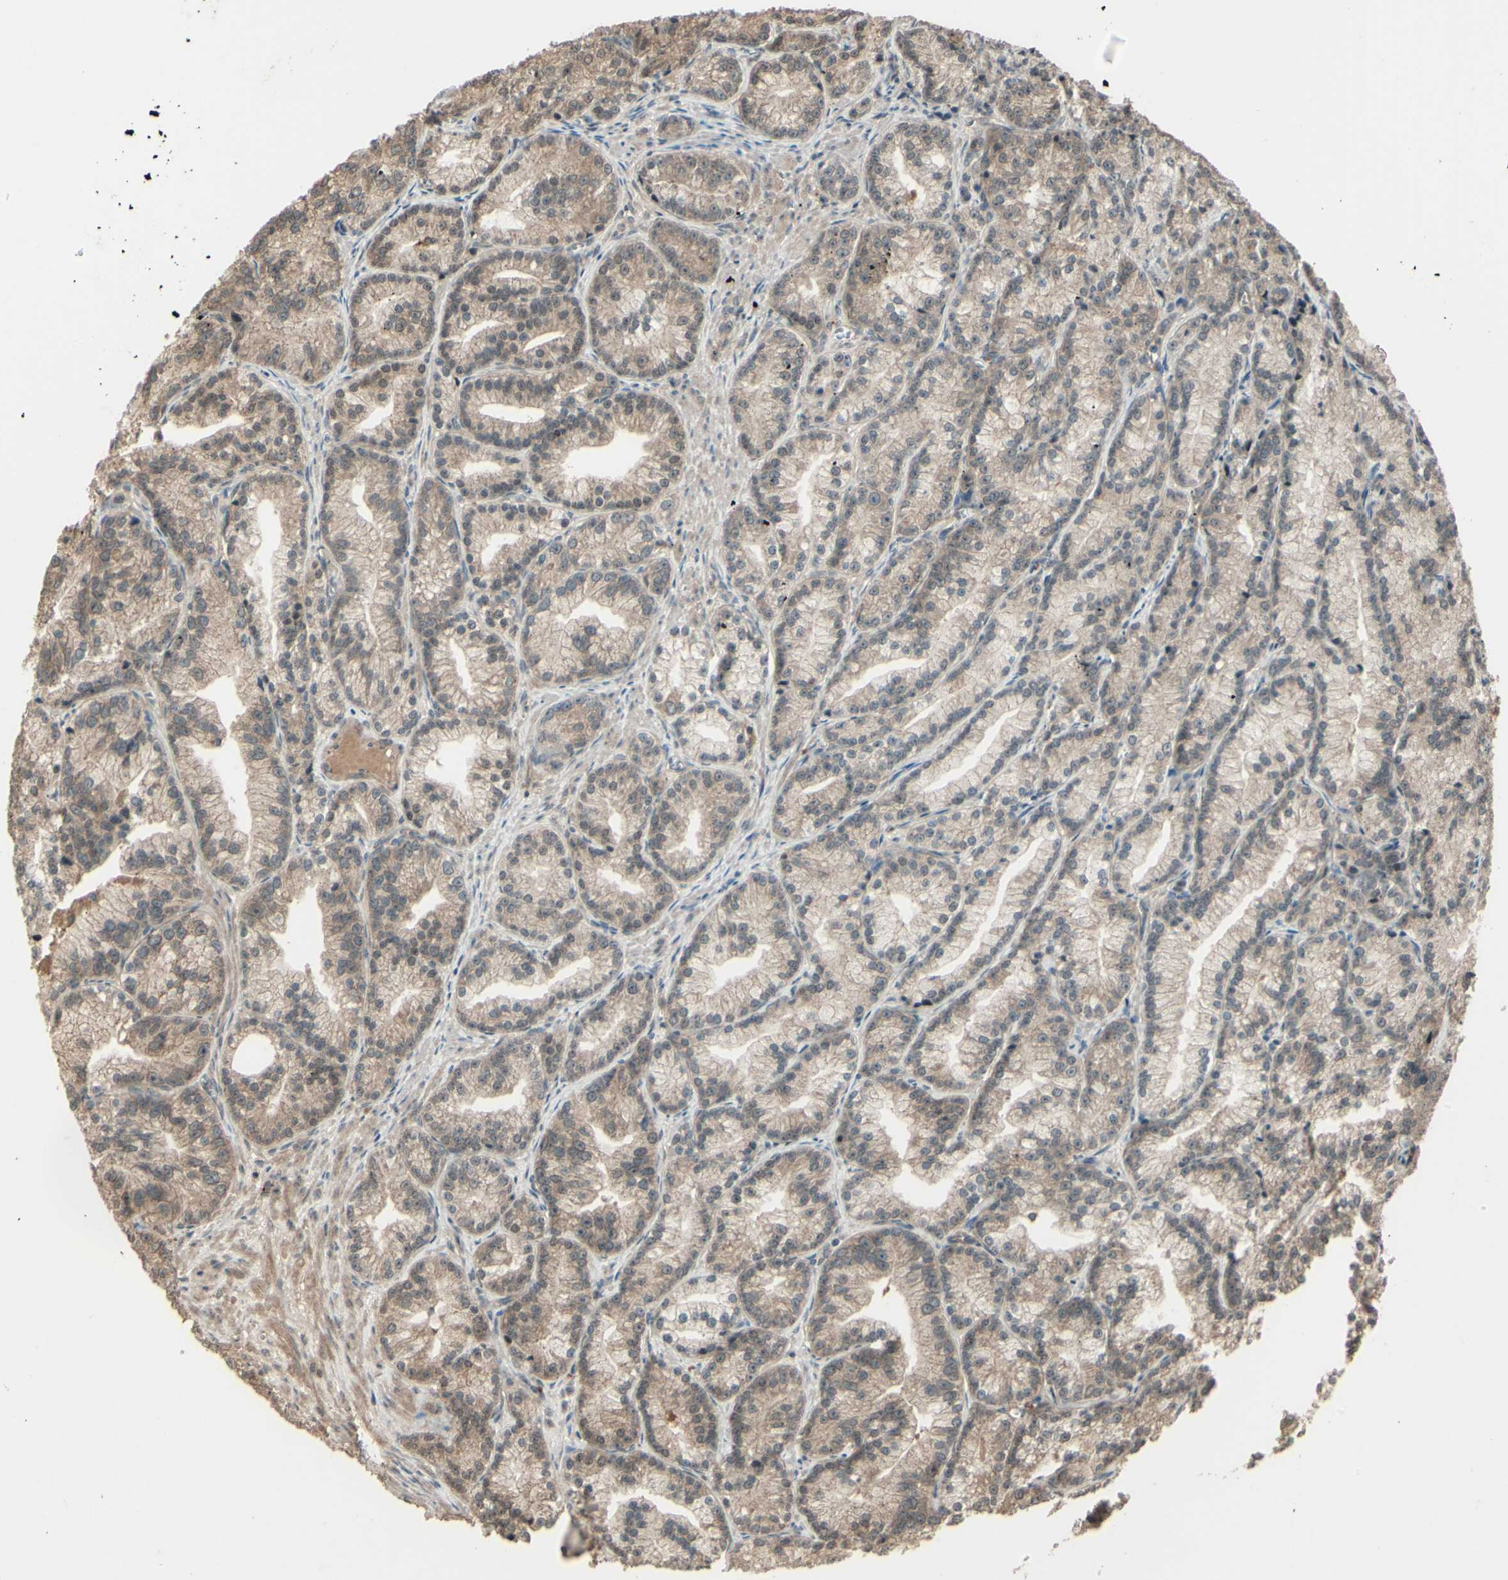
{"staining": {"intensity": "weak", "quantity": ">75%", "location": "cytoplasmic/membranous"}, "tissue": "prostate cancer", "cell_type": "Tumor cells", "image_type": "cancer", "snomed": [{"axis": "morphology", "description": "Adenocarcinoma, Low grade"}, {"axis": "topography", "description": "Prostate"}], "caption": "A low amount of weak cytoplasmic/membranous expression is present in about >75% of tumor cells in low-grade adenocarcinoma (prostate) tissue.", "gene": "GNAS", "patient": {"sex": "male", "age": 89}}